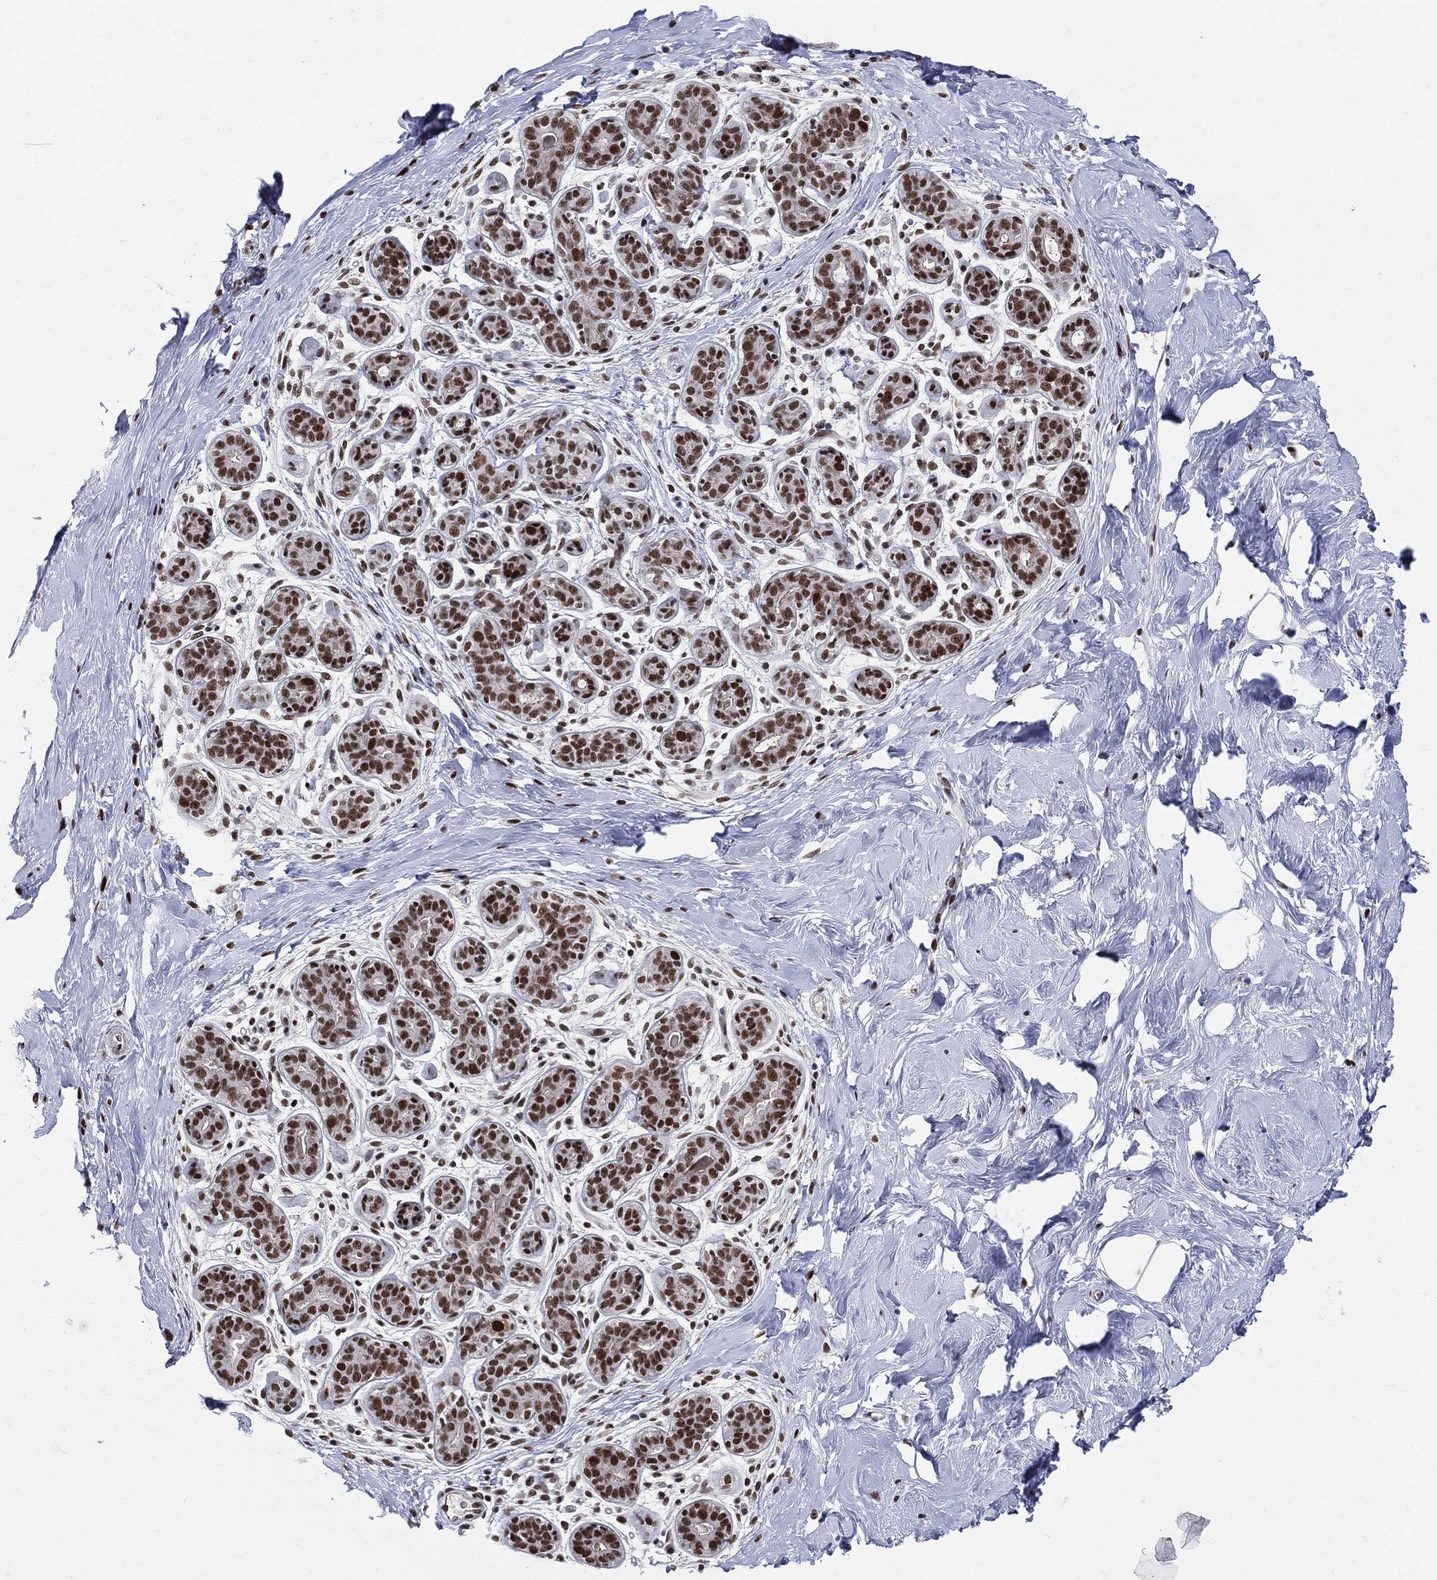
{"staining": {"intensity": "strong", "quantity": ">75%", "location": "nuclear"}, "tissue": "breast", "cell_type": "Glandular cells", "image_type": "normal", "snomed": [{"axis": "morphology", "description": "Normal tissue, NOS"}, {"axis": "topography", "description": "Breast"}], "caption": "This image shows immunohistochemistry staining of unremarkable human breast, with high strong nuclear expression in approximately >75% of glandular cells.", "gene": "CDK7", "patient": {"sex": "female", "age": 43}}